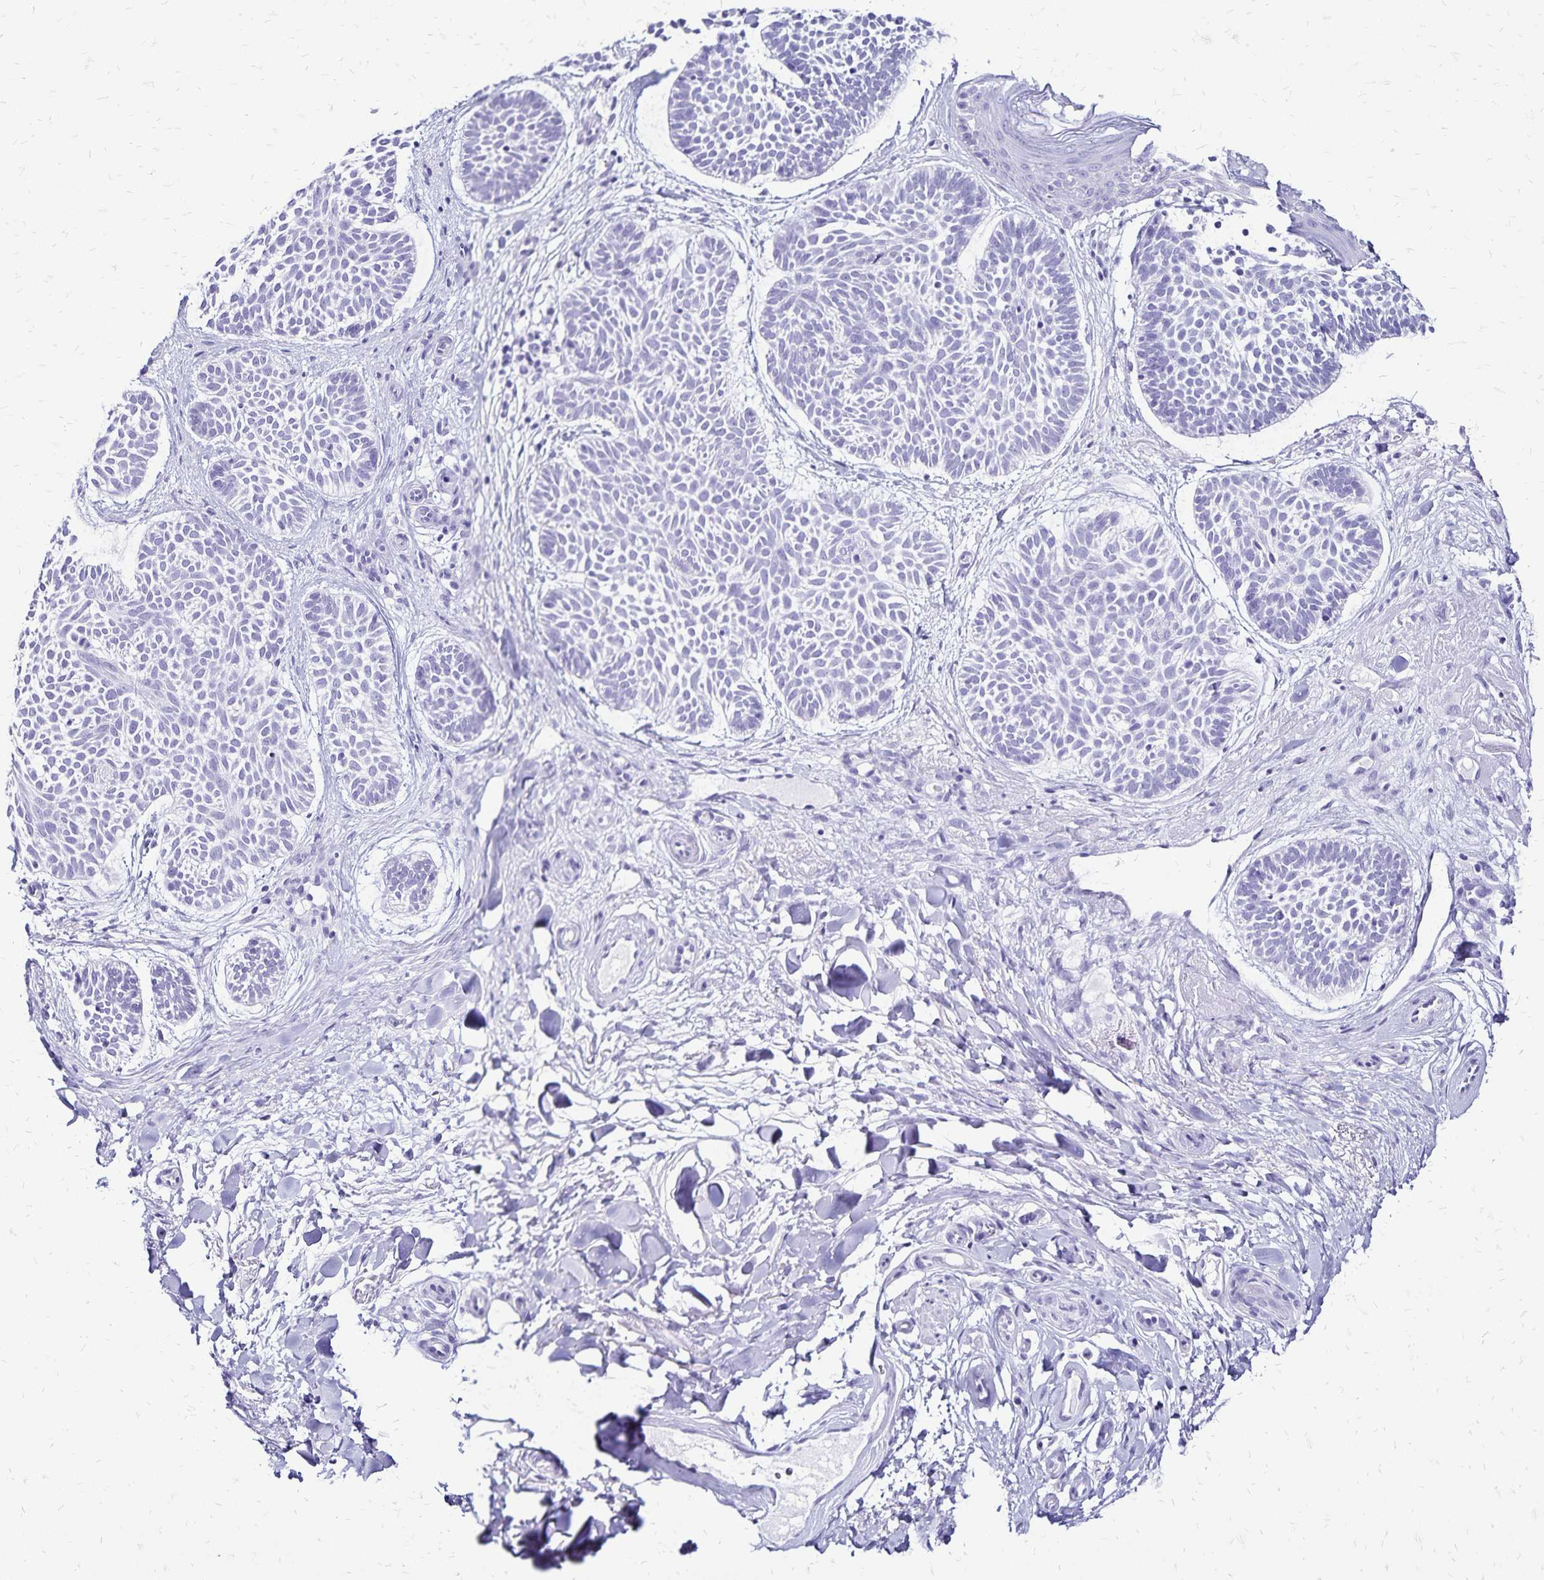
{"staining": {"intensity": "negative", "quantity": "none", "location": "none"}, "tissue": "skin cancer", "cell_type": "Tumor cells", "image_type": "cancer", "snomed": [{"axis": "morphology", "description": "Basal cell carcinoma"}, {"axis": "topography", "description": "Skin"}], "caption": "High magnification brightfield microscopy of skin cancer stained with DAB (3,3'-diaminobenzidine) (brown) and counterstained with hematoxylin (blue): tumor cells show no significant positivity.", "gene": "LIN28B", "patient": {"sex": "male", "age": 89}}